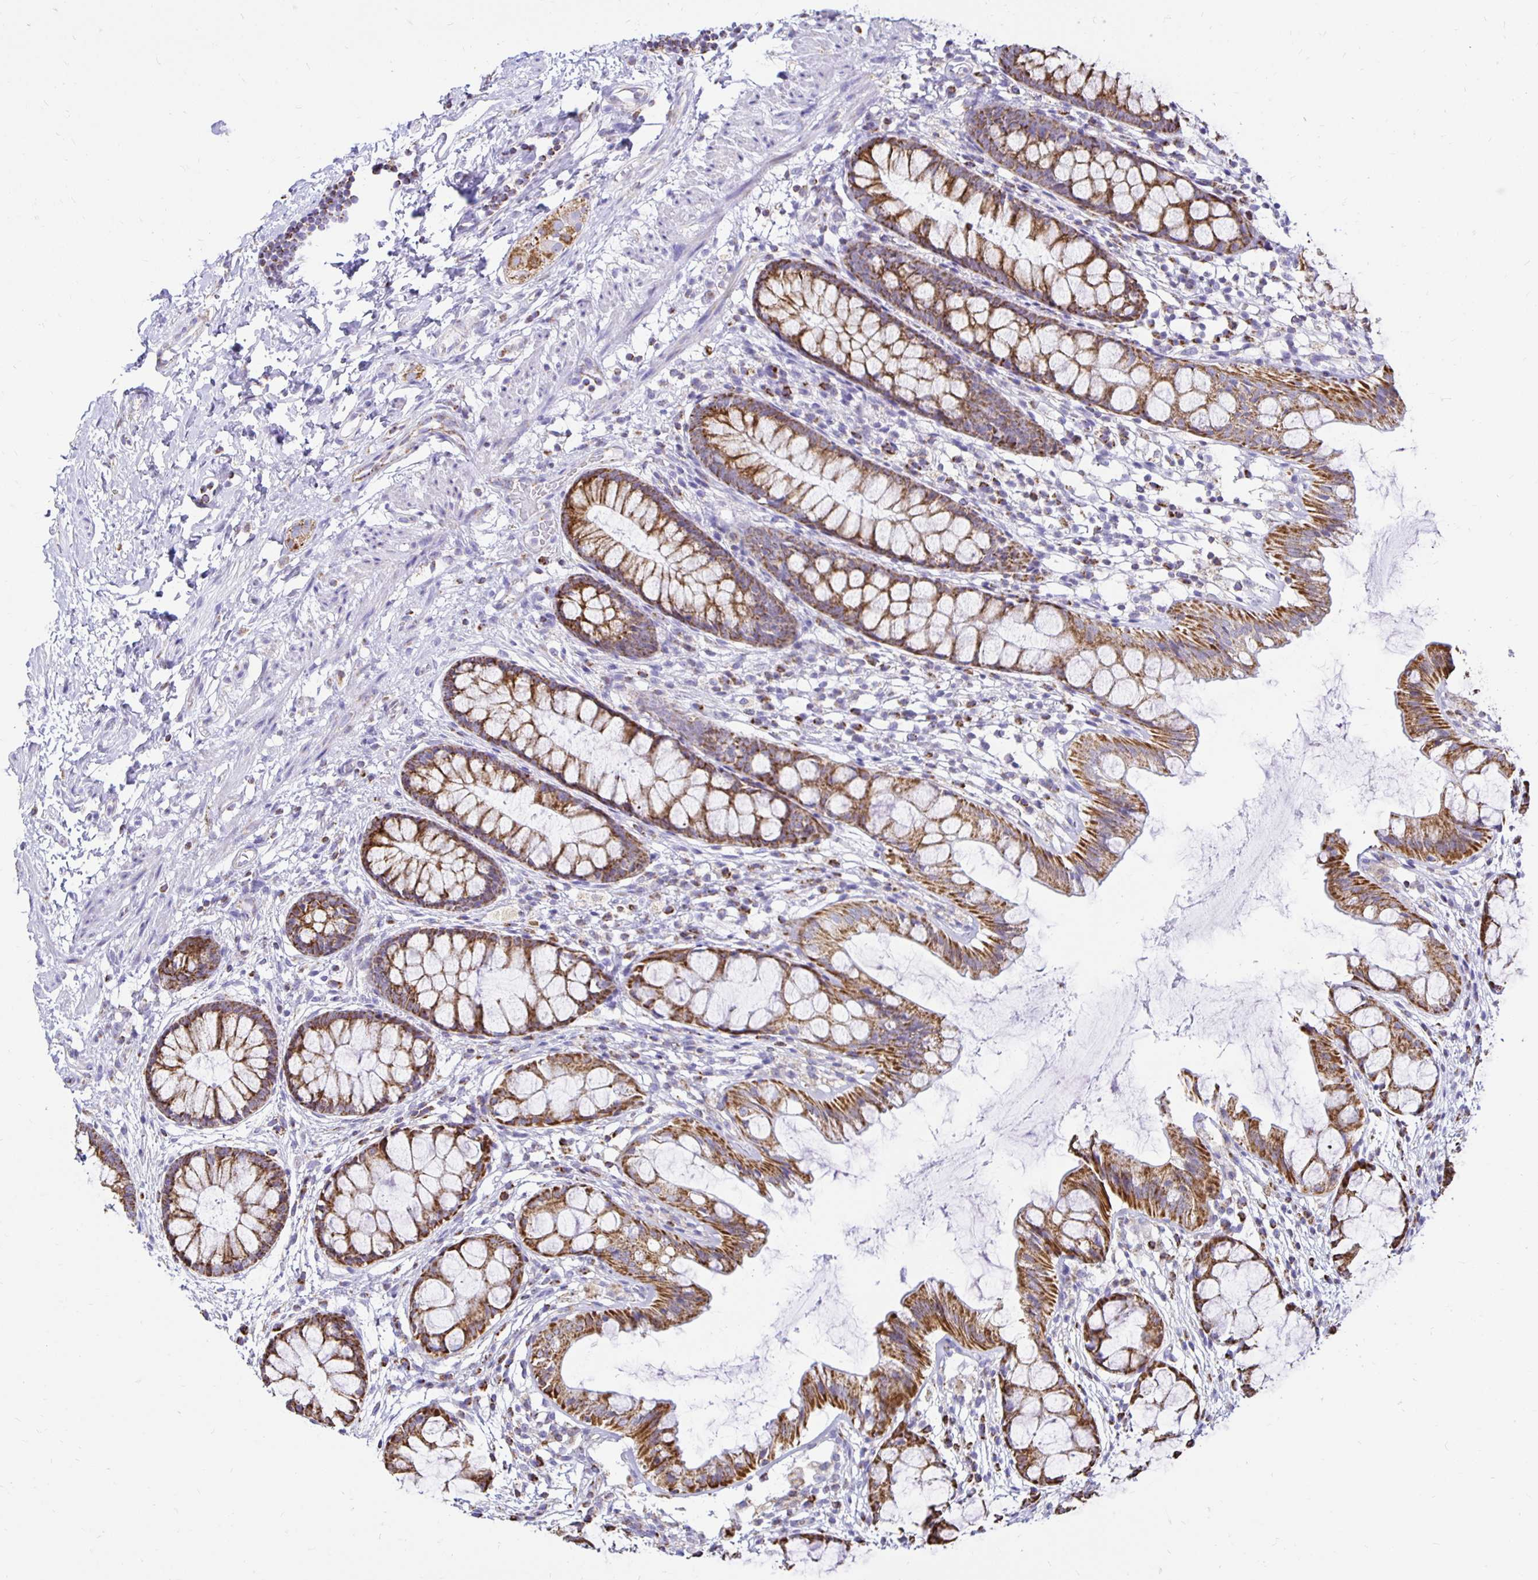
{"staining": {"intensity": "moderate", "quantity": ">75%", "location": "cytoplasmic/membranous"}, "tissue": "rectum", "cell_type": "Glandular cells", "image_type": "normal", "snomed": [{"axis": "morphology", "description": "Normal tissue, NOS"}, {"axis": "topography", "description": "Rectum"}], "caption": "Rectum stained with immunohistochemistry displays moderate cytoplasmic/membranous expression in about >75% of glandular cells. (Brightfield microscopy of DAB IHC at high magnification).", "gene": "PLAAT2", "patient": {"sex": "female", "age": 62}}